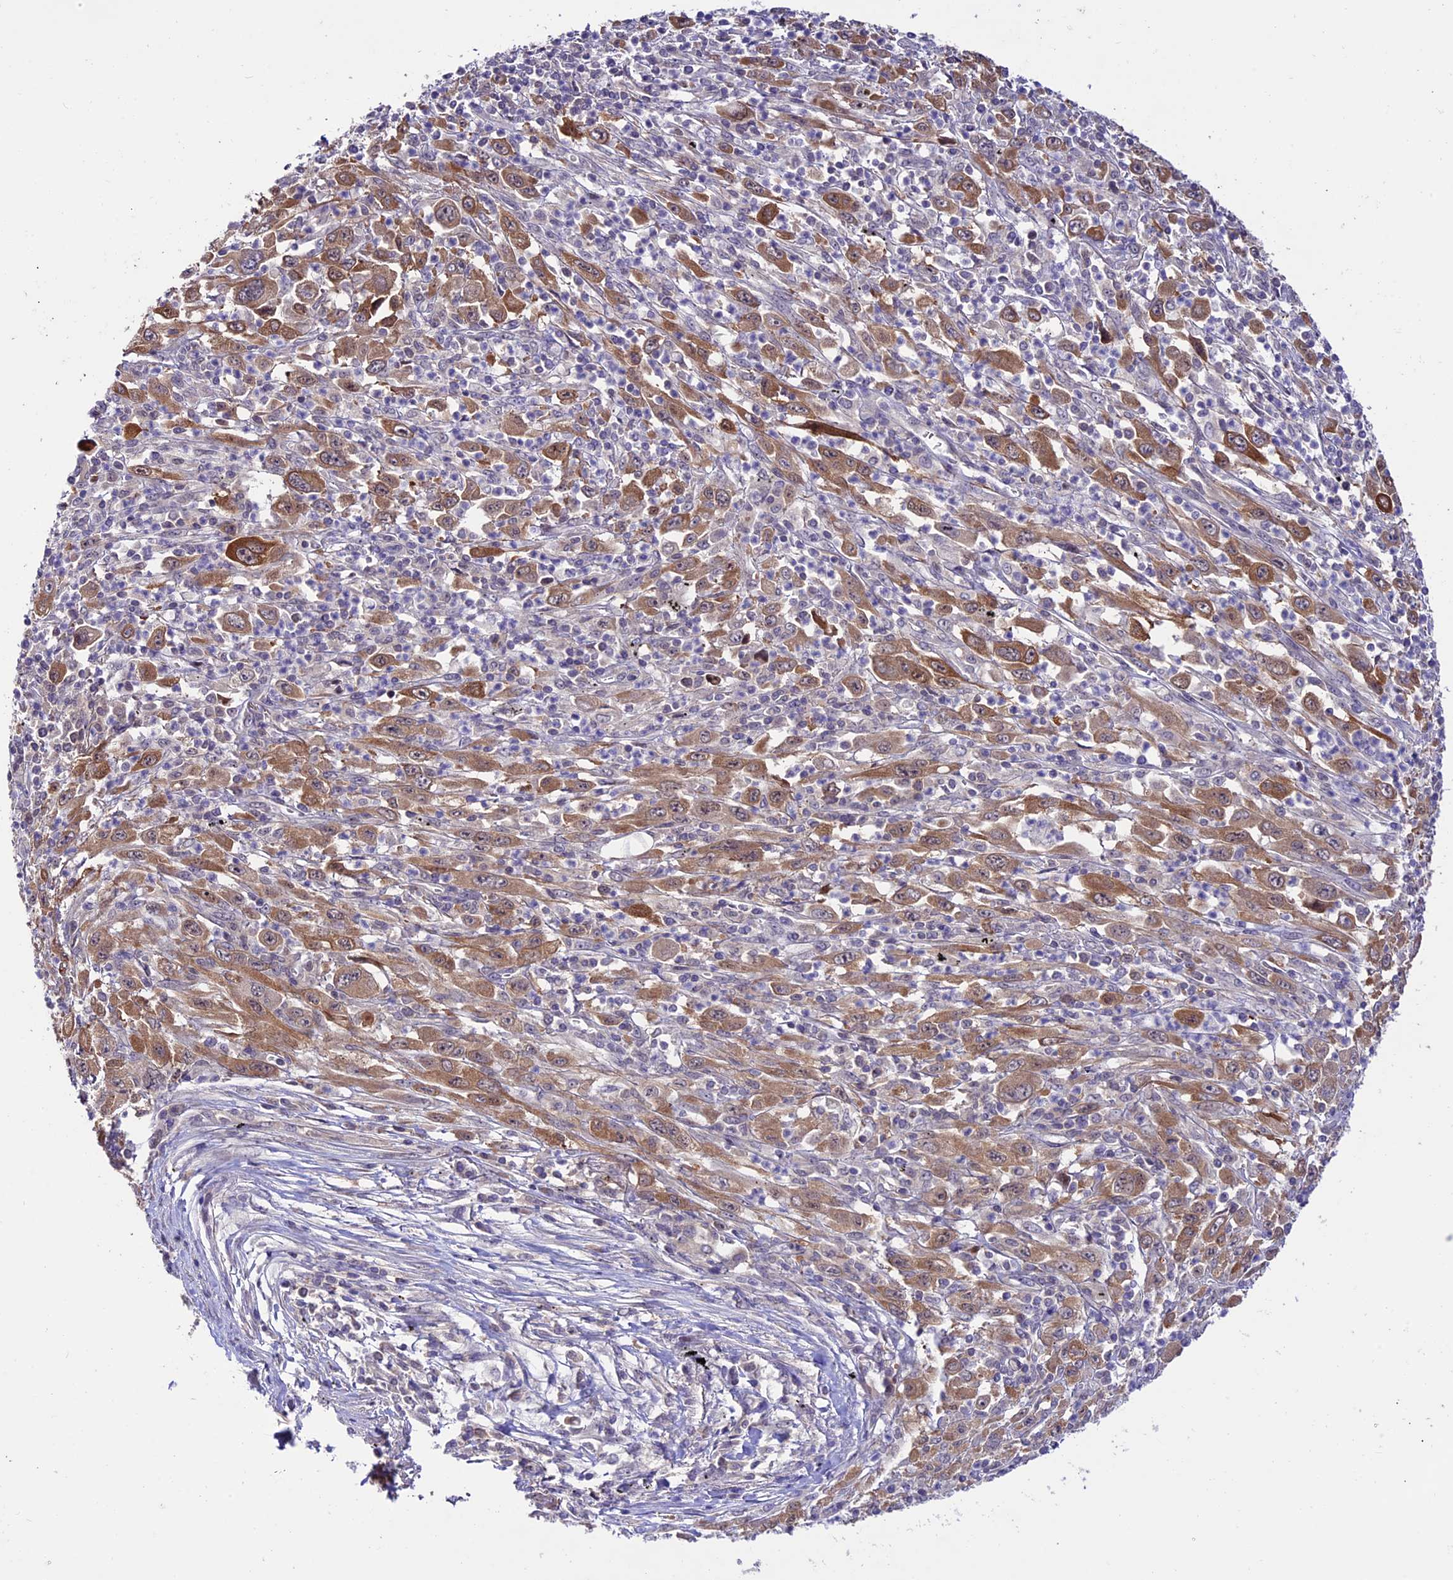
{"staining": {"intensity": "moderate", "quantity": ">75%", "location": "cytoplasmic/membranous"}, "tissue": "melanoma", "cell_type": "Tumor cells", "image_type": "cancer", "snomed": [{"axis": "morphology", "description": "Malignant melanoma, Metastatic site"}, {"axis": "topography", "description": "Skin"}], "caption": "This image reveals malignant melanoma (metastatic site) stained with immunohistochemistry (IHC) to label a protein in brown. The cytoplasmic/membranous of tumor cells show moderate positivity for the protein. Nuclei are counter-stained blue.", "gene": "XKR7", "patient": {"sex": "female", "age": 56}}